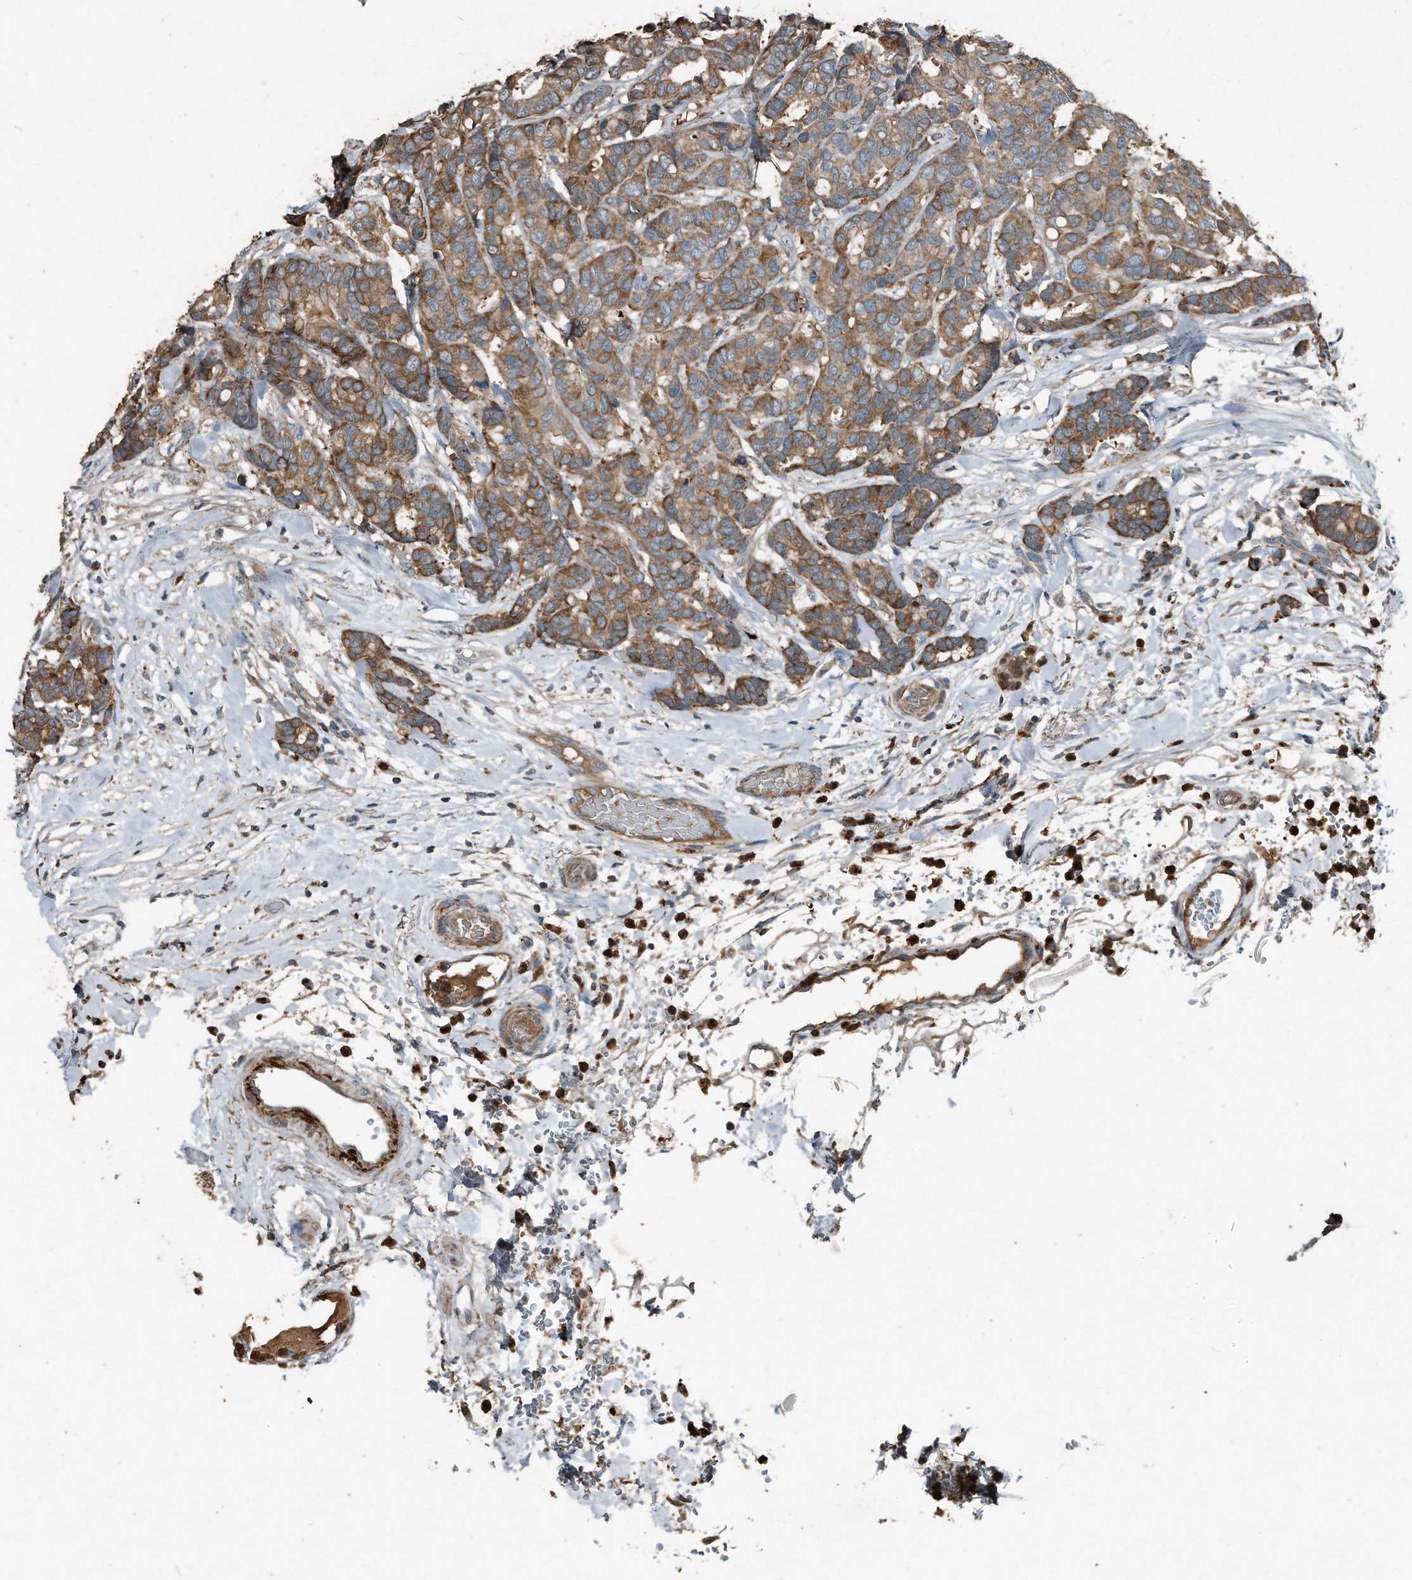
{"staining": {"intensity": "moderate", "quantity": ">75%", "location": "cytoplasmic/membranous"}, "tissue": "breast cancer", "cell_type": "Tumor cells", "image_type": "cancer", "snomed": [{"axis": "morphology", "description": "Duct carcinoma"}, {"axis": "topography", "description": "Breast"}], "caption": "Breast cancer stained with a protein marker exhibits moderate staining in tumor cells.", "gene": "C9", "patient": {"sex": "female", "age": 87}}